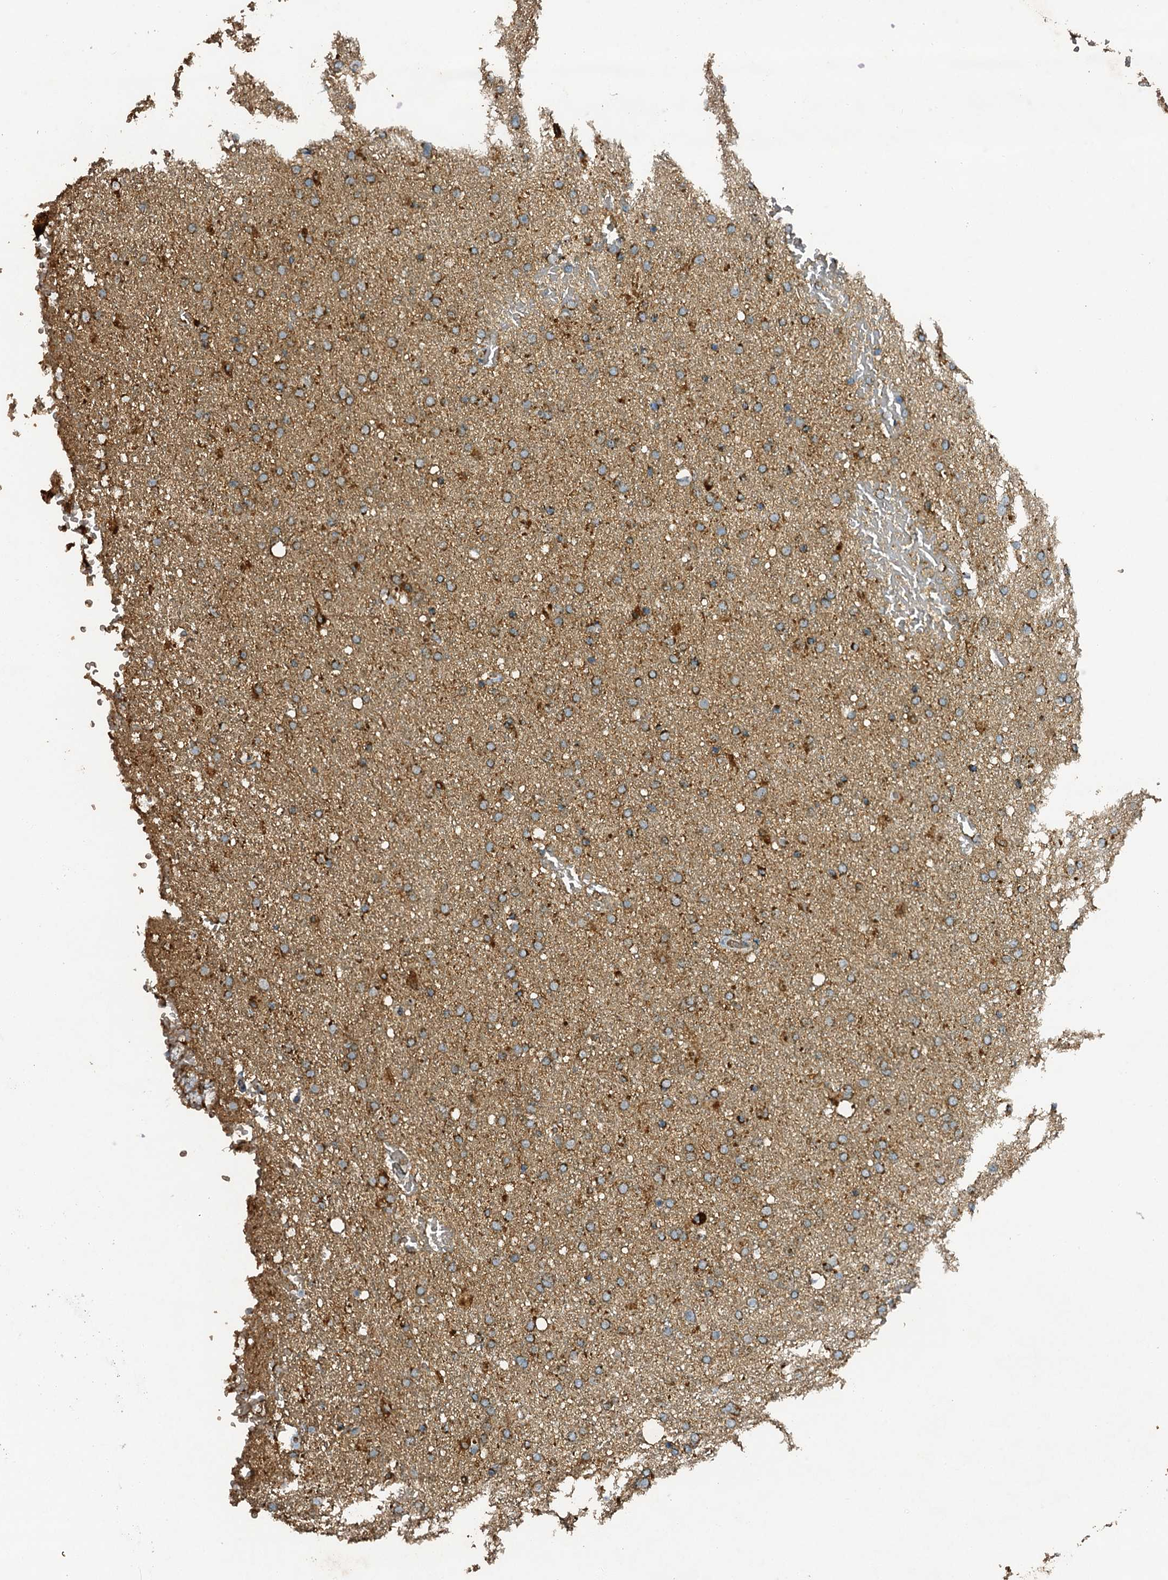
{"staining": {"intensity": "moderate", "quantity": ">75%", "location": "cytoplasmic/membranous"}, "tissue": "glioma", "cell_type": "Tumor cells", "image_type": "cancer", "snomed": [{"axis": "morphology", "description": "Glioma, malignant, High grade"}, {"axis": "topography", "description": "Brain"}], "caption": "A medium amount of moderate cytoplasmic/membranous positivity is seen in approximately >75% of tumor cells in high-grade glioma (malignant) tissue.", "gene": "NDUFA13", "patient": {"sex": "male", "age": 72}}